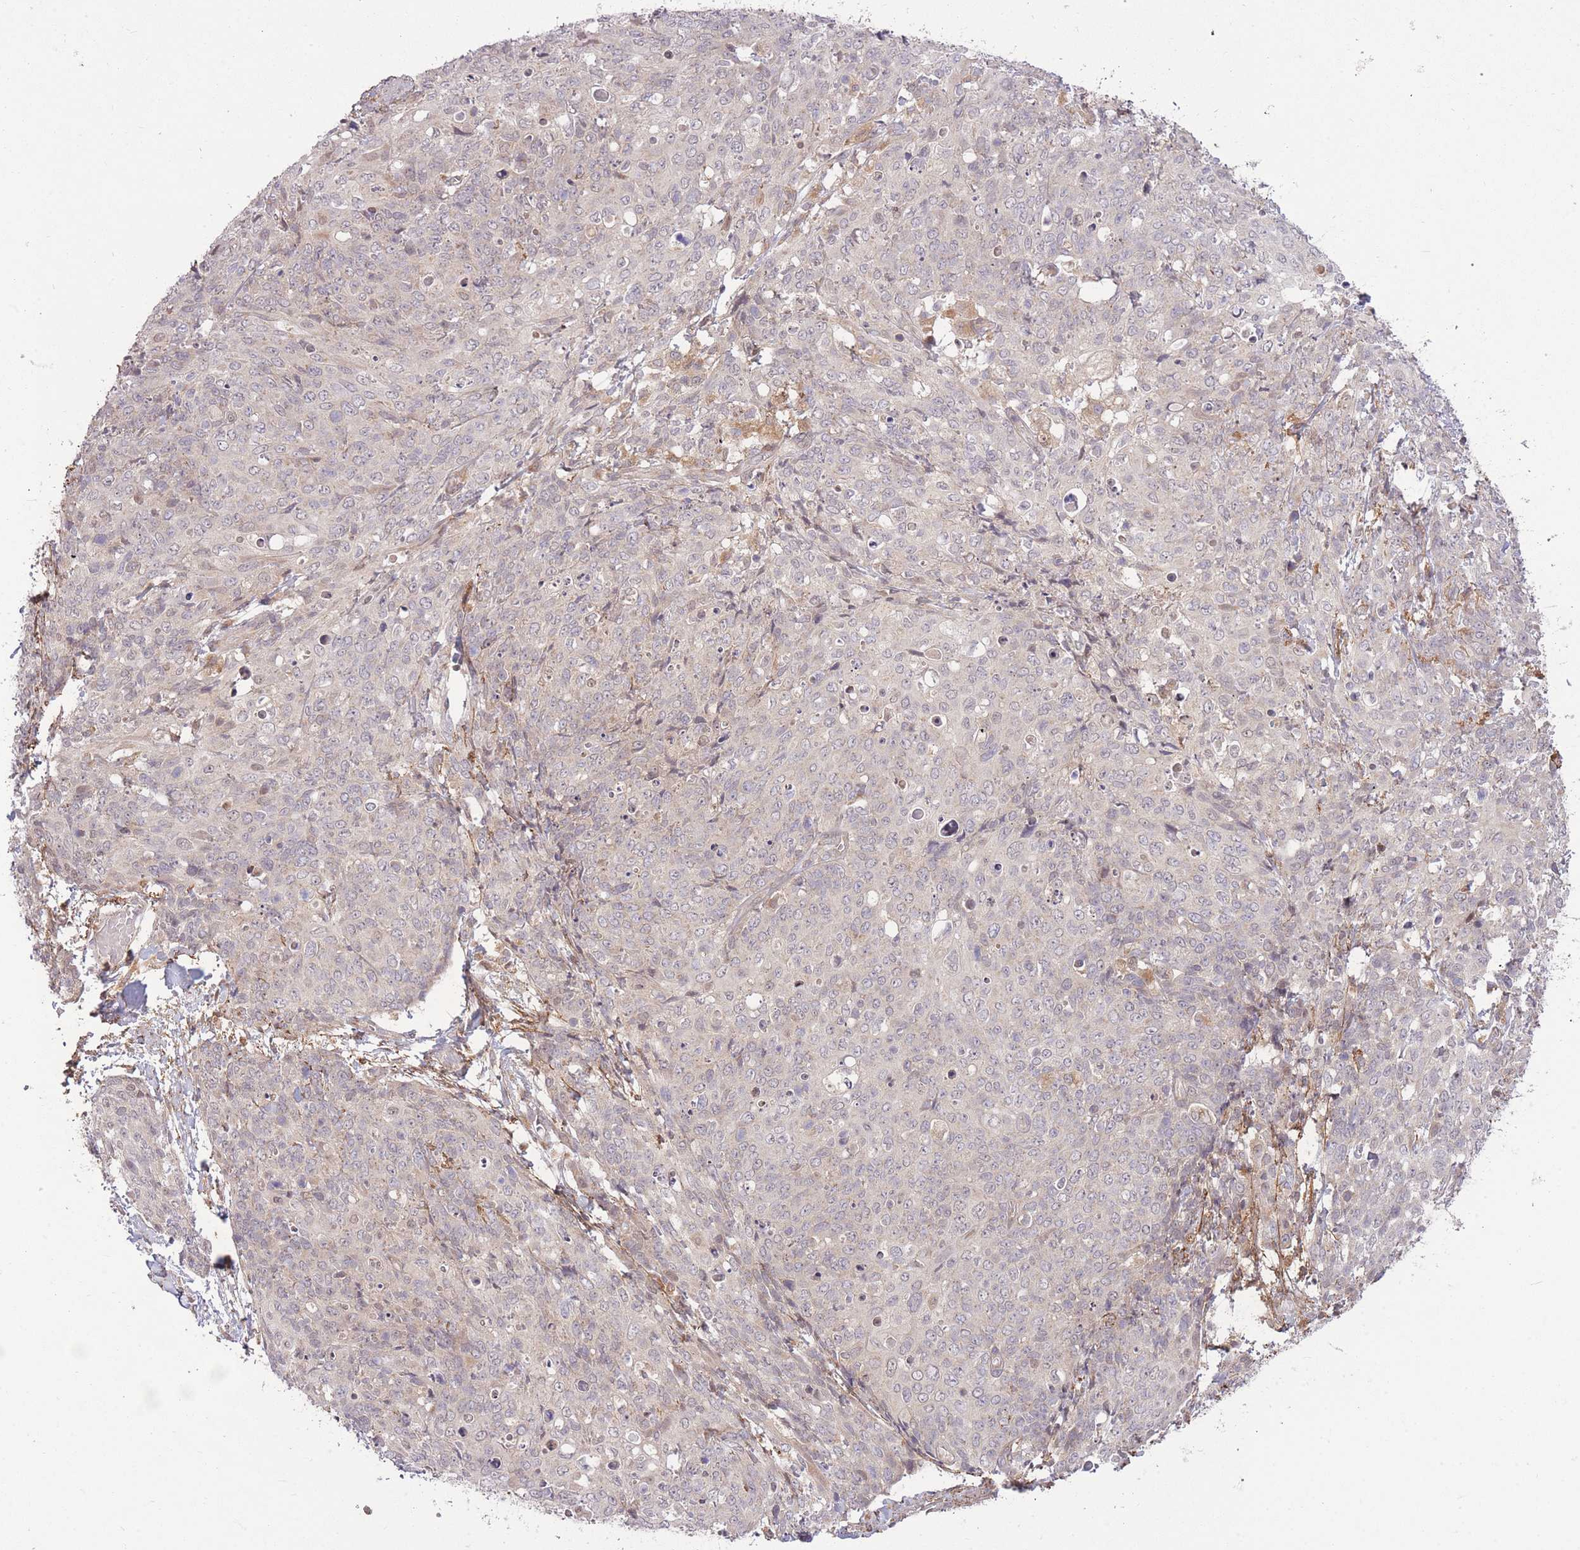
{"staining": {"intensity": "negative", "quantity": "none", "location": "none"}, "tissue": "skin cancer", "cell_type": "Tumor cells", "image_type": "cancer", "snomed": [{"axis": "morphology", "description": "Squamous cell carcinoma, NOS"}, {"axis": "topography", "description": "Skin"}, {"axis": "topography", "description": "Vulva"}], "caption": "Immunohistochemistry photomicrograph of neoplastic tissue: human skin squamous cell carcinoma stained with DAB shows no significant protein staining in tumor cells.", "gene": "ZNF391", "patient": {"sex": "female", "age": 85}}